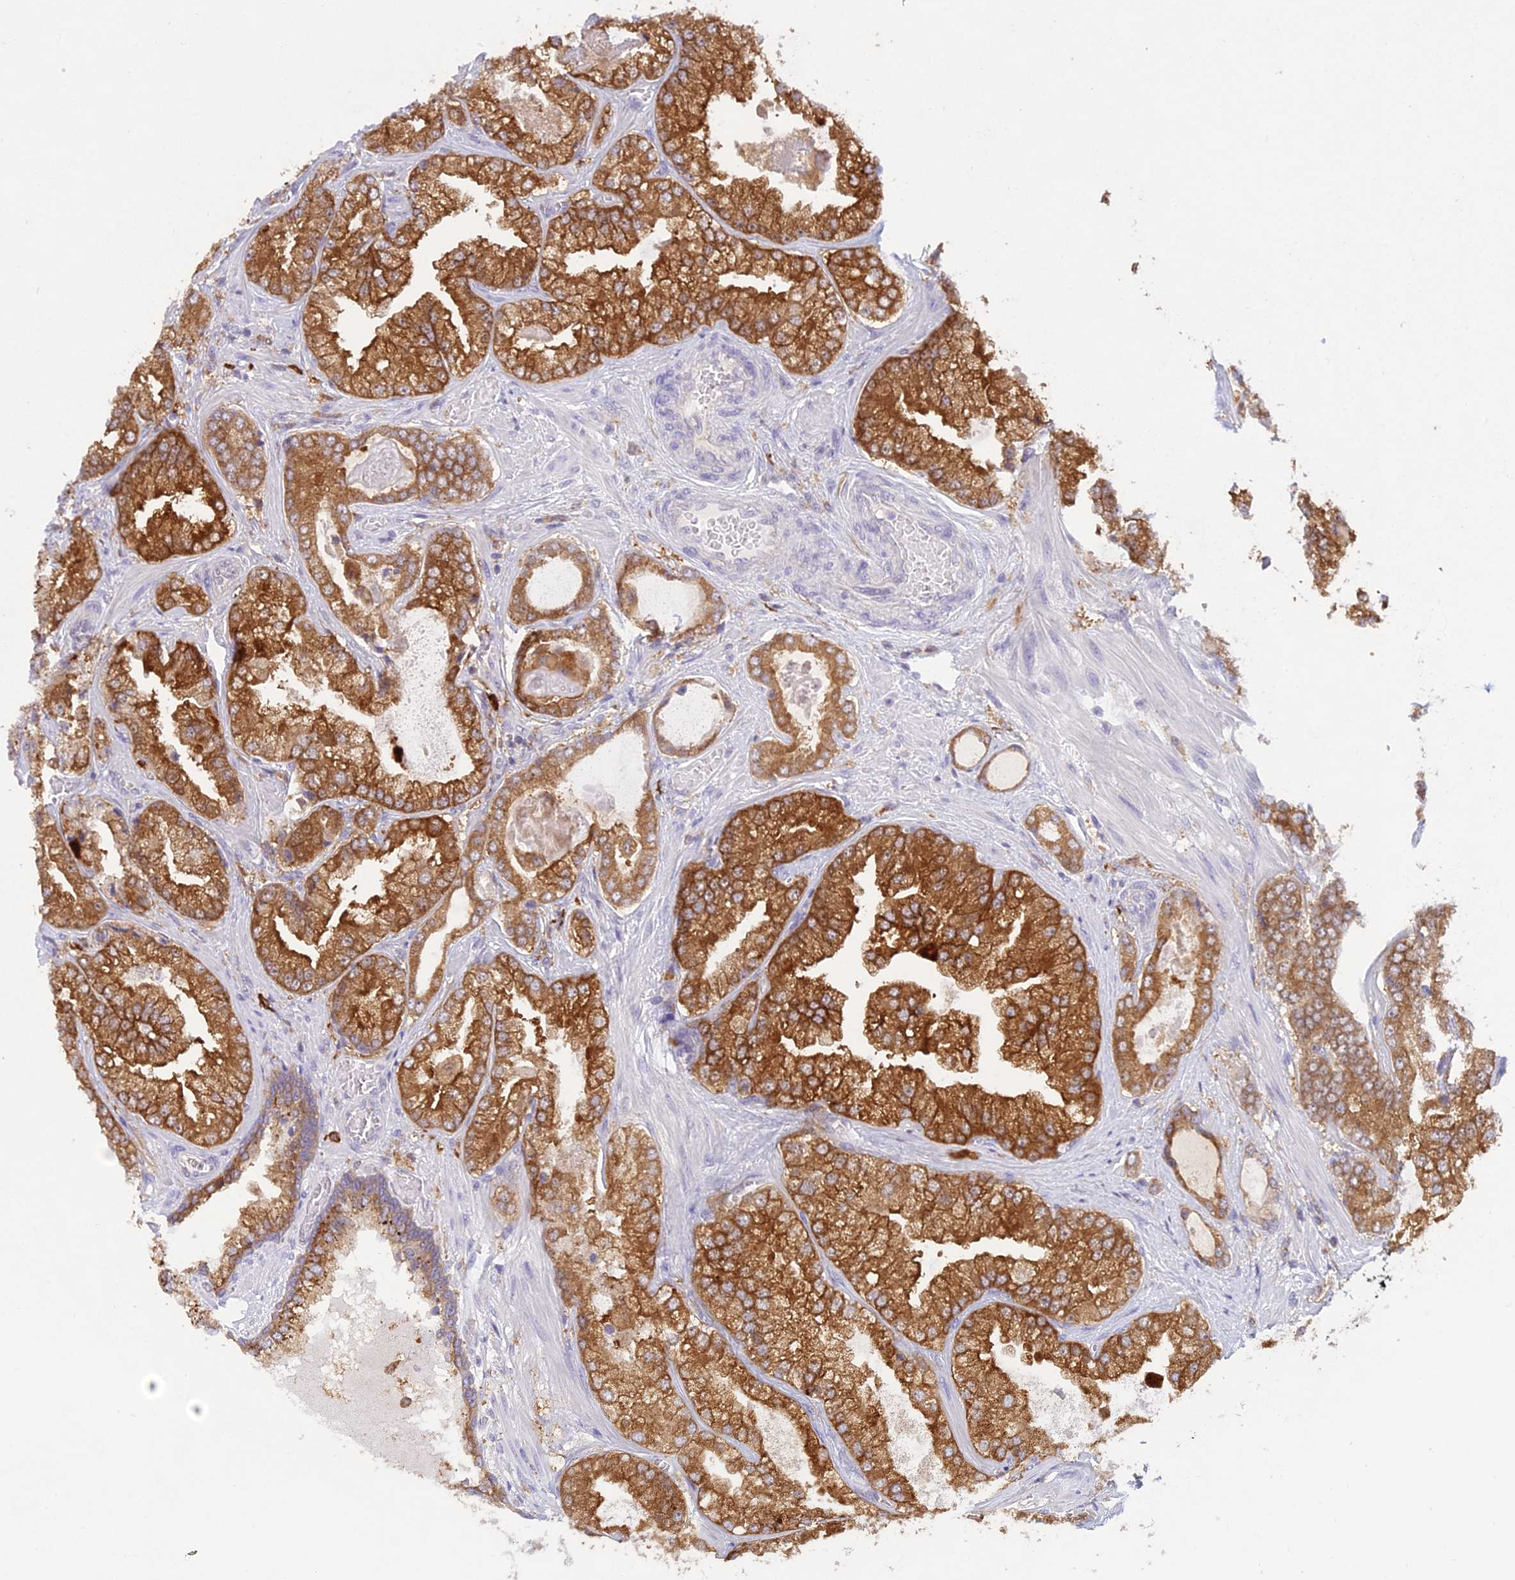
{"staining": {"intensity": "strong", "quantity": ">75%", "location": "cytoplasmic/membranous,nuclear"}, "tissue": "prostate cancer", "cell_type": "Tumor cells", "image_type": "cancer", "snomed": [{"axis": "morphology", "description": "Adenocarcinoma, Low grade"}, {"axis": "topography", "description": "Prostate"}], "caption": "The histopathology image demonstrates immunohistochemical staining of prostate adenocarcinoma (low-grade). There is strong cytoplasmic/membranous and nuclear expression is identified in approximately >75% of tumor cells.", "gene": "UBE2G1", "patient": {"sex": "male", "age": 57}}